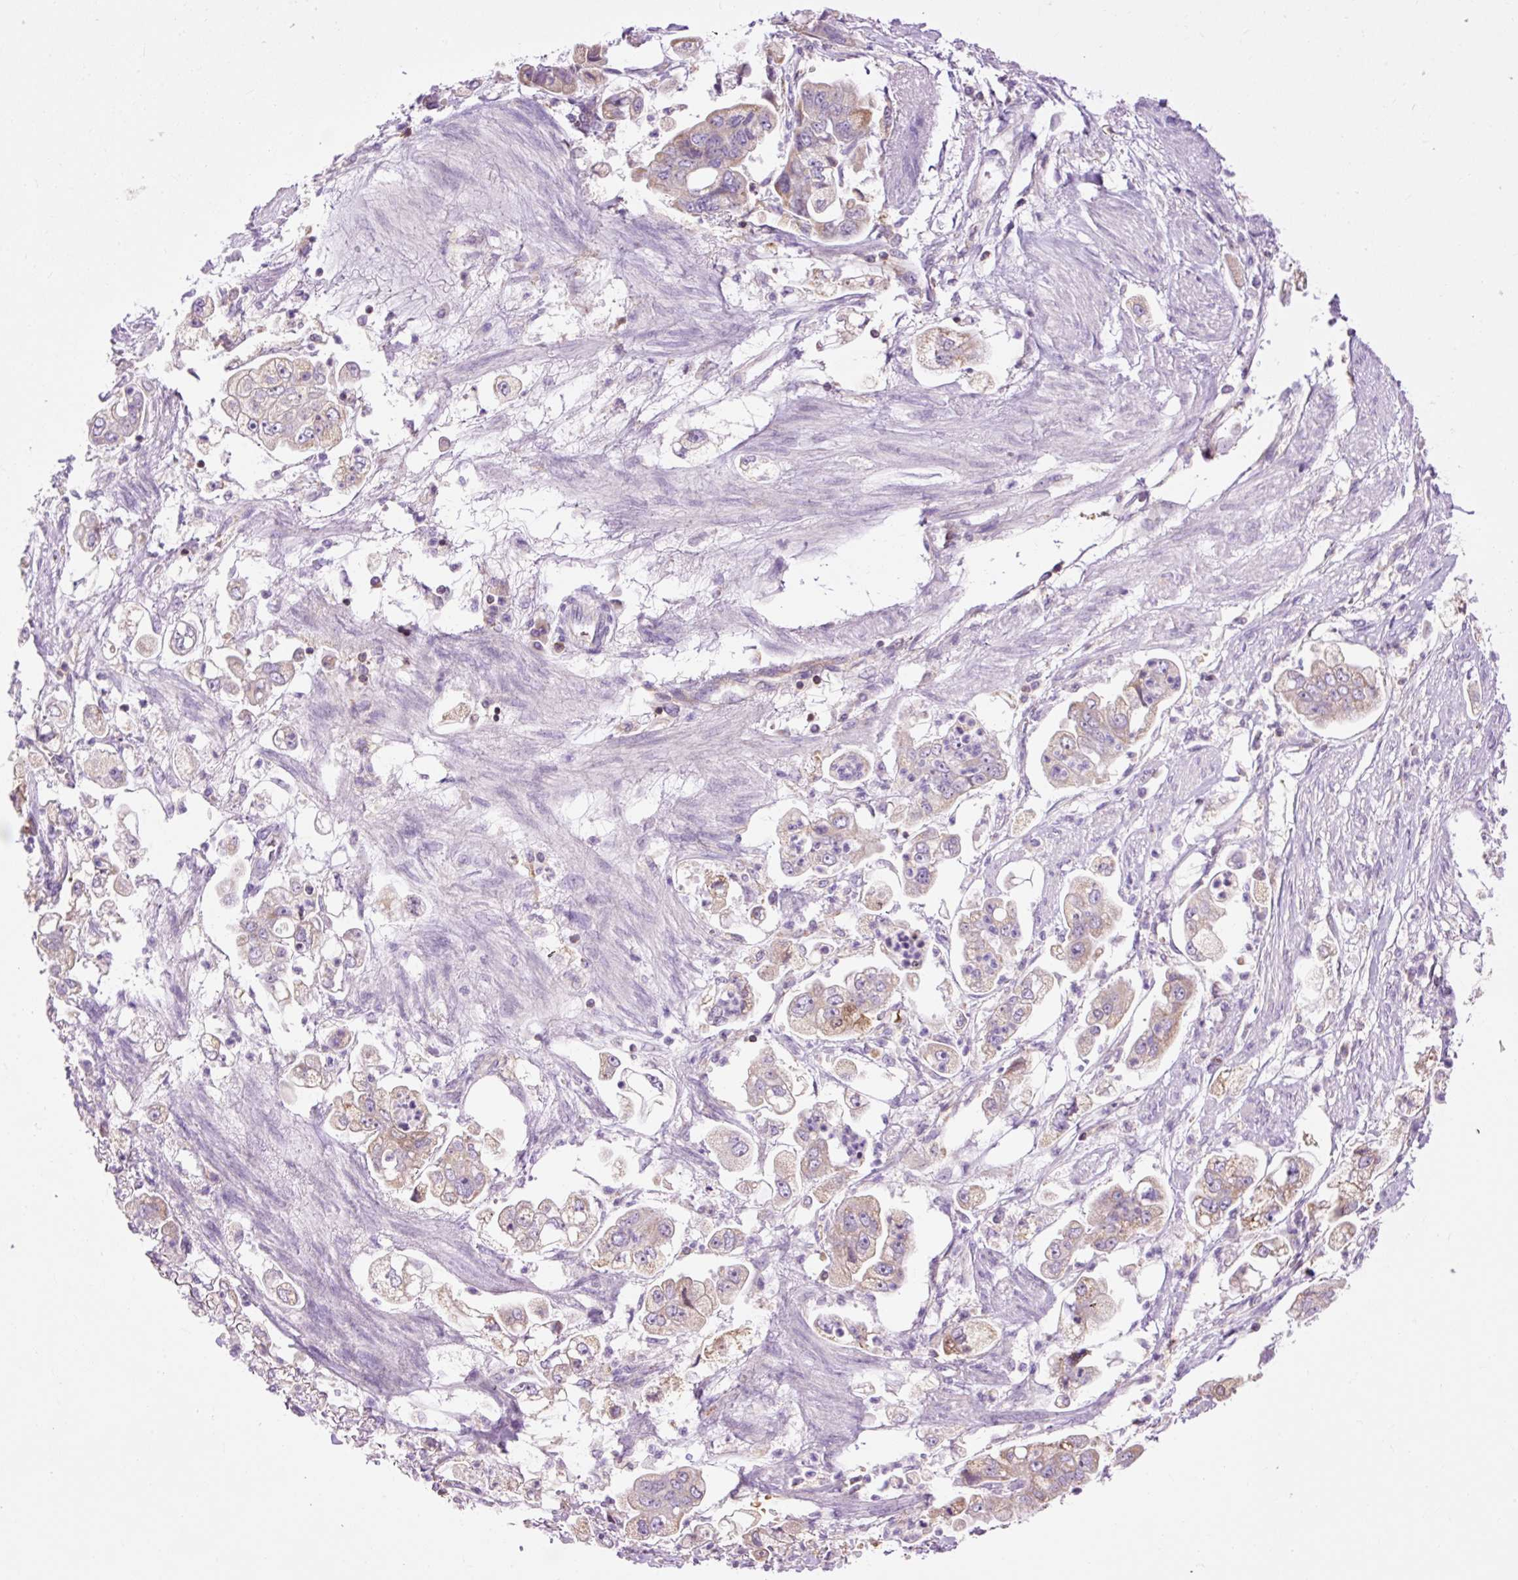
{"staining": {"intensity": "weak", "quantity": ">75%", "location": "cytoplasmic/membranous"}, "tissue": "stomach cancer", "cell_type": "Tumor cells", "image_type": "cancer", "snomed": [{"axis": "morphology", "description": "Adenocarcinoma, NOS"}, {"axis": "topography", "description": "Stomach"}], "caption": "IHC of adenocarcinoma (stomach) shows low levels of weak cytoplasmic/membranous positivity in approximately >75% of tumor cells. Nuclei are stained in blue.", "gene": "CD83", "patient": {"sex": "male", "age": 62}}